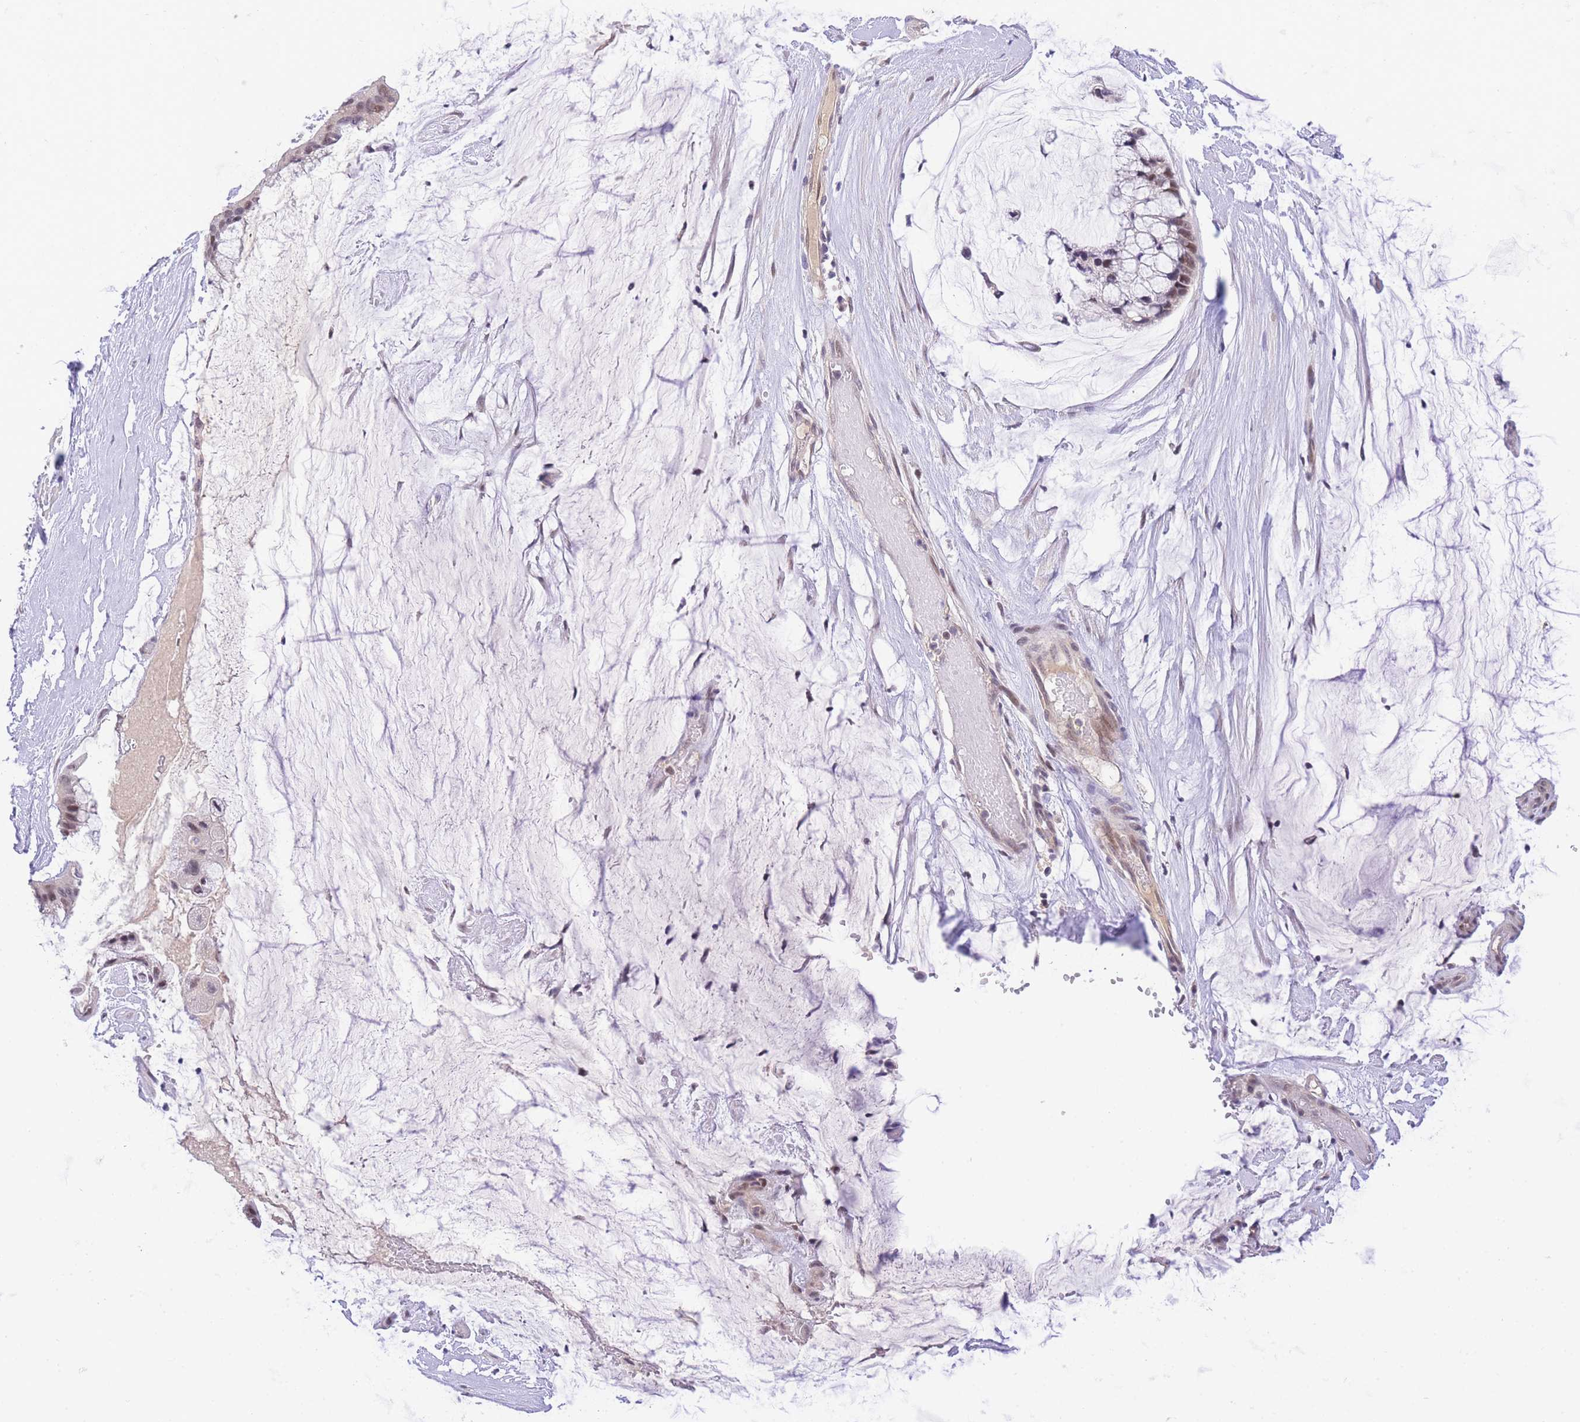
{"staining": {"intensity": "weak", "quantity": "25%-75%", "location": "nuclear"}, "tissue": "ovarian cancer", "cell_type": "Tumor cells", "image_type": "cancer", "snomed": [{"axis": "morphology", "description": "Cystadenocarcinoma, mucinous, NOS"}, {"axis": "topography", "description": "Ovary"}], "caption": "Immunohistochemistry of human ovarian cancer displays low levels of weak nuclear staining in about 25%-75% of tumor cells. The protein of interest is stained brown, and the nuclei are stained in blue (DAB (3,3'-diaminobenzidine) IHC with brightfield microscopy, high magnification).", "gene": "SLC35F2", "patient": {"sex": "female", "age": 39}}